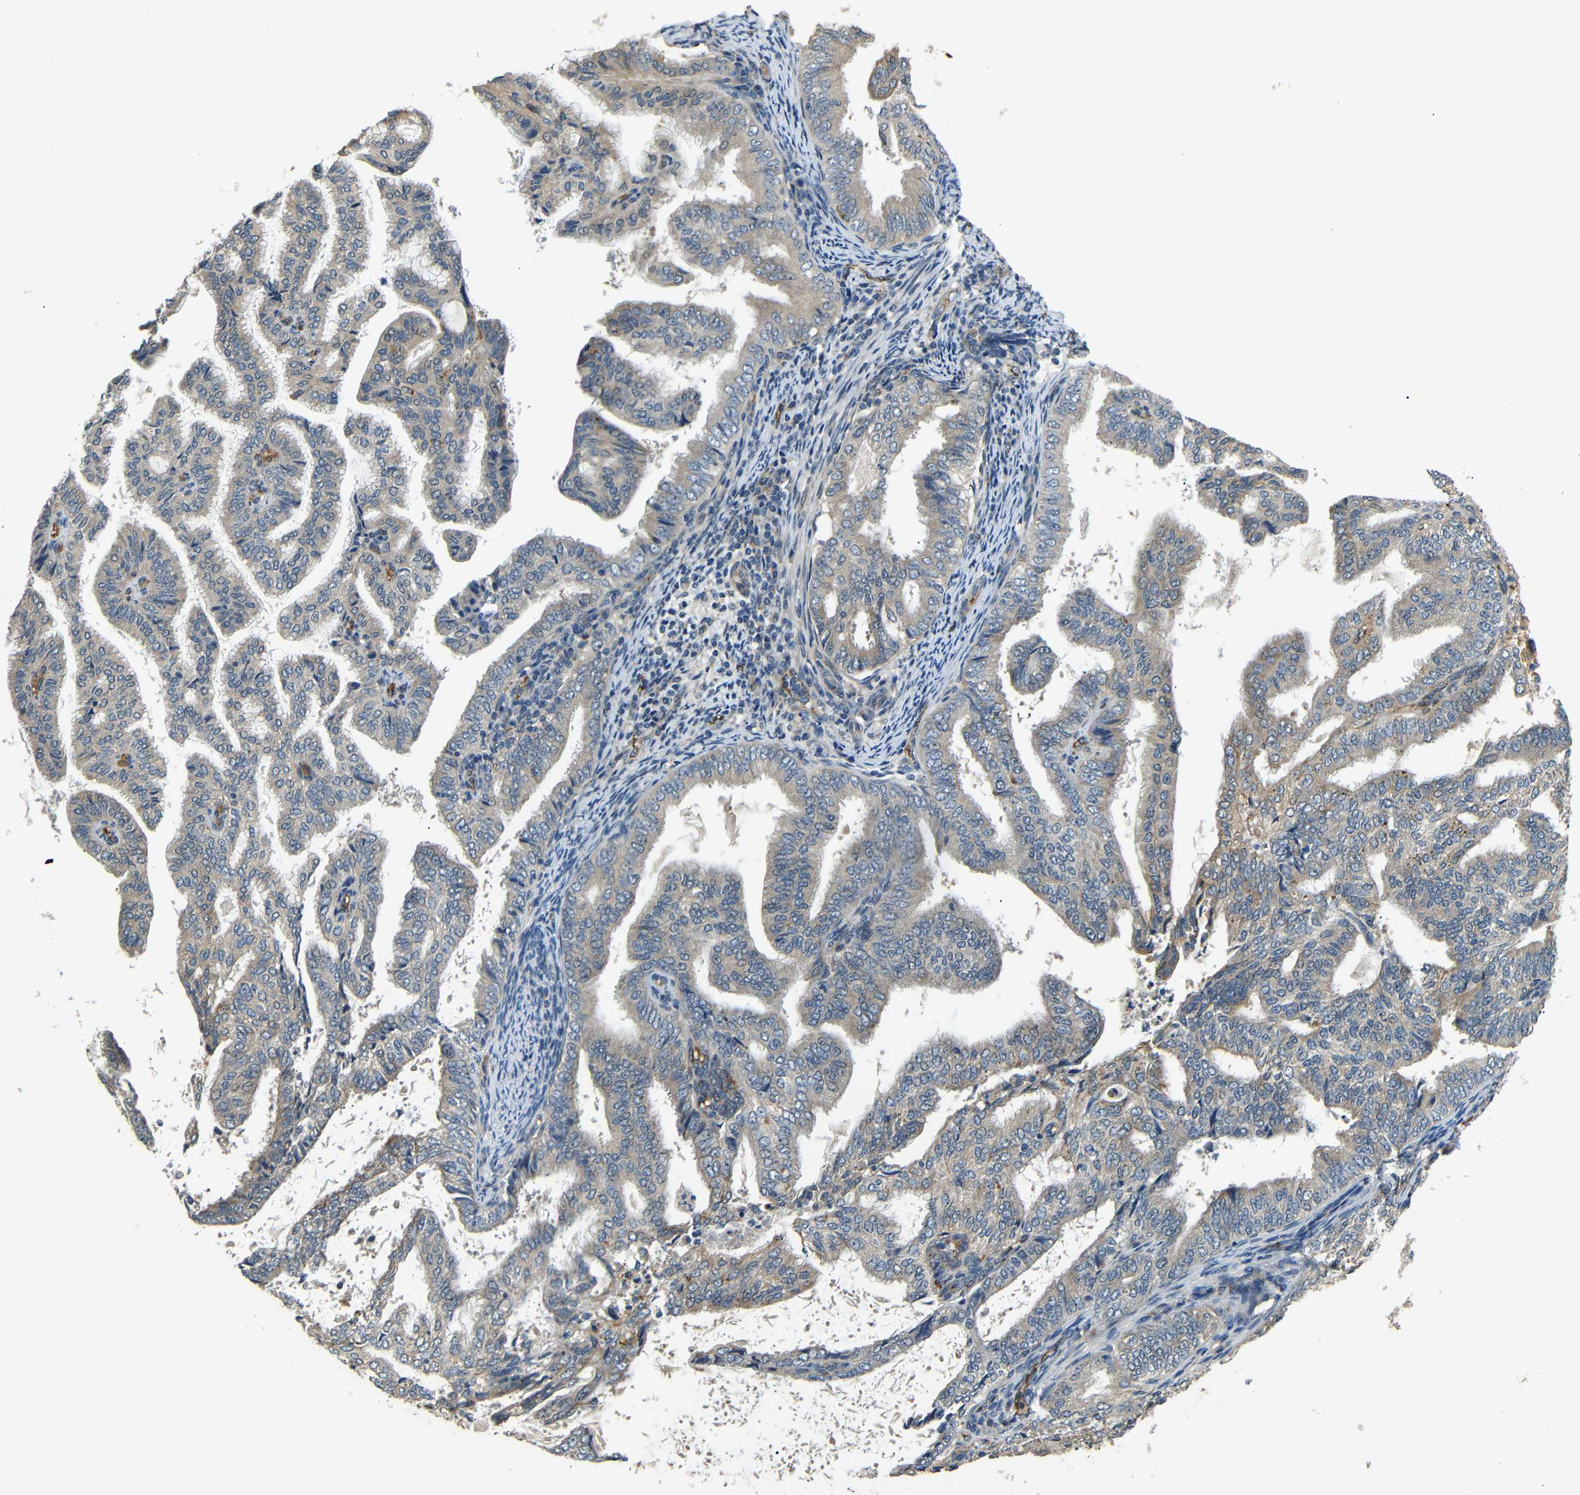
{"staining": {"intensity": "weak", "quantity": ">75%", "location": "cytoplasmic/membranous"}, "tissue": "endometrial cancer", "cell_type": "Tumor cells", "image_type": "cancer", "snomed": [{"axis": "morphology", "description": "Adenocarcinoma, NOS"}, {"axis": "topography", "description": "Endometrium"}], "caption": "IHC of endometrial cancer displays low levels of weak cytoplasmic/membranous expression in about >75% of tumor cells.", "gene": "ATP7A", "patient": {"sex": "female", "age": 58}}